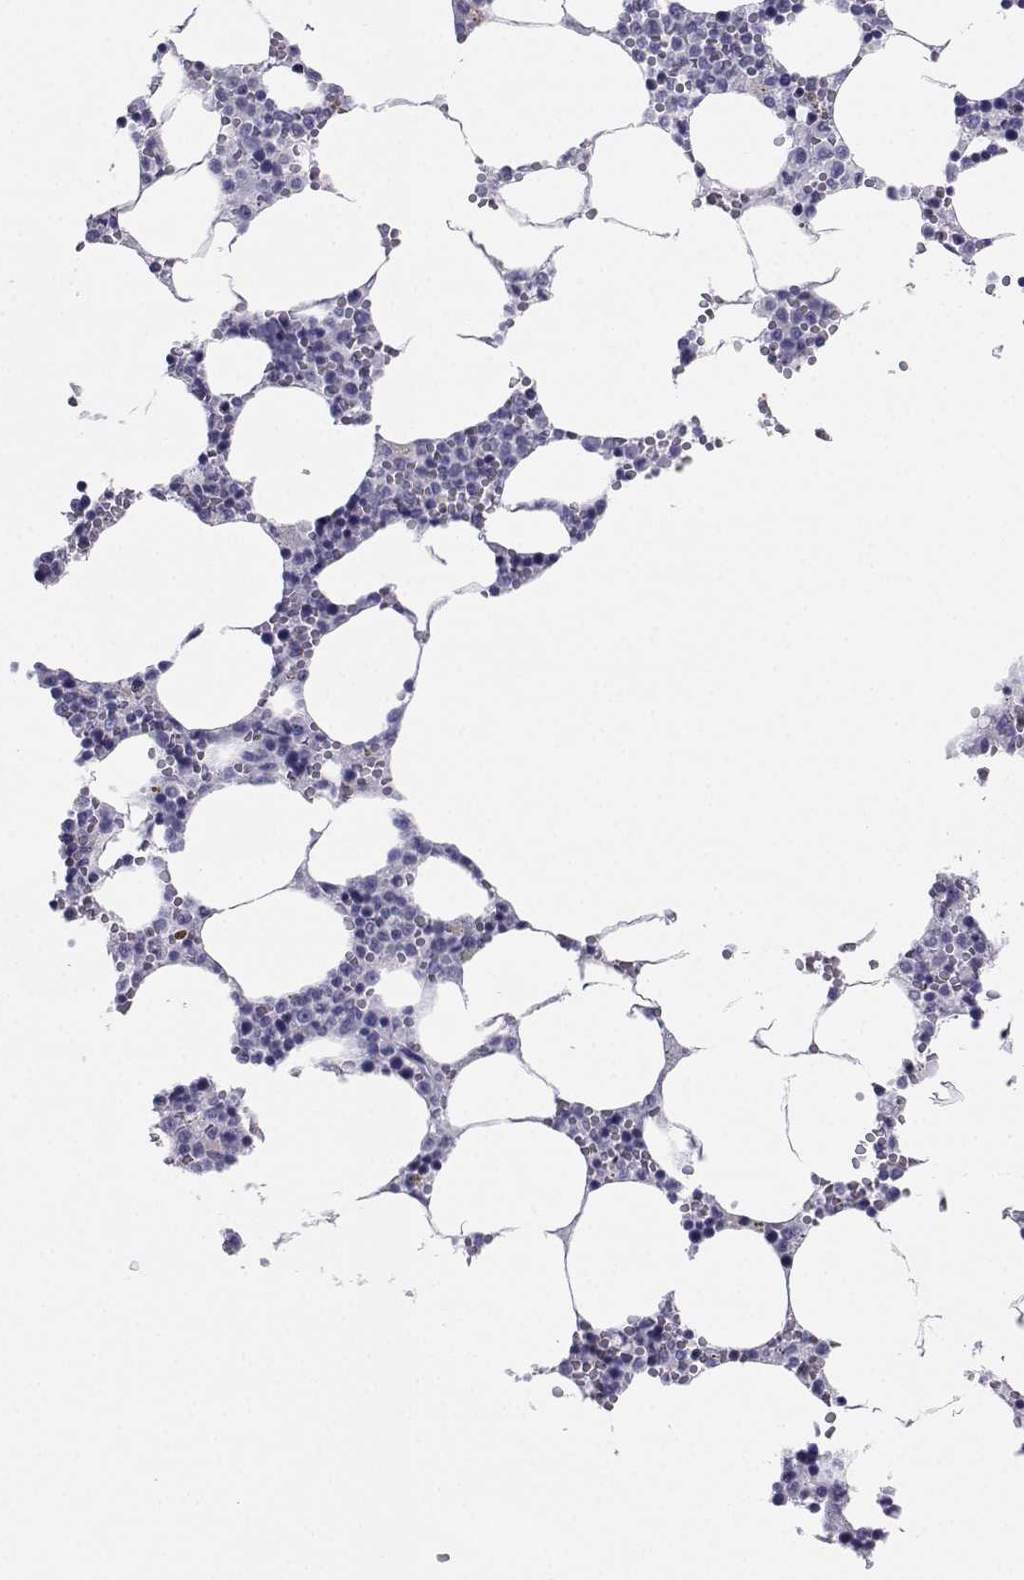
{"staining": {"intensity": "negative", "quantity": "none", "location": "none"}, "tissue": "bone marrow", "cell_type": "Hematopoietic cells", "image_type": "normal", "snomed": [{"axis": "morphology", "description": "Normal tissue, NOS"}, {"axis": "topography", "description": "Bone marrow"}], "caption": "A high-resolution photomicrograph shows immunohistochemistry staining of benign bone marrow, which shows no significant staining in hematopoietic cells. (DAB immunohistochemistry (IHC), high magnification).", "gene": "SST", "patient": {"sex": "female", "age": 64}}